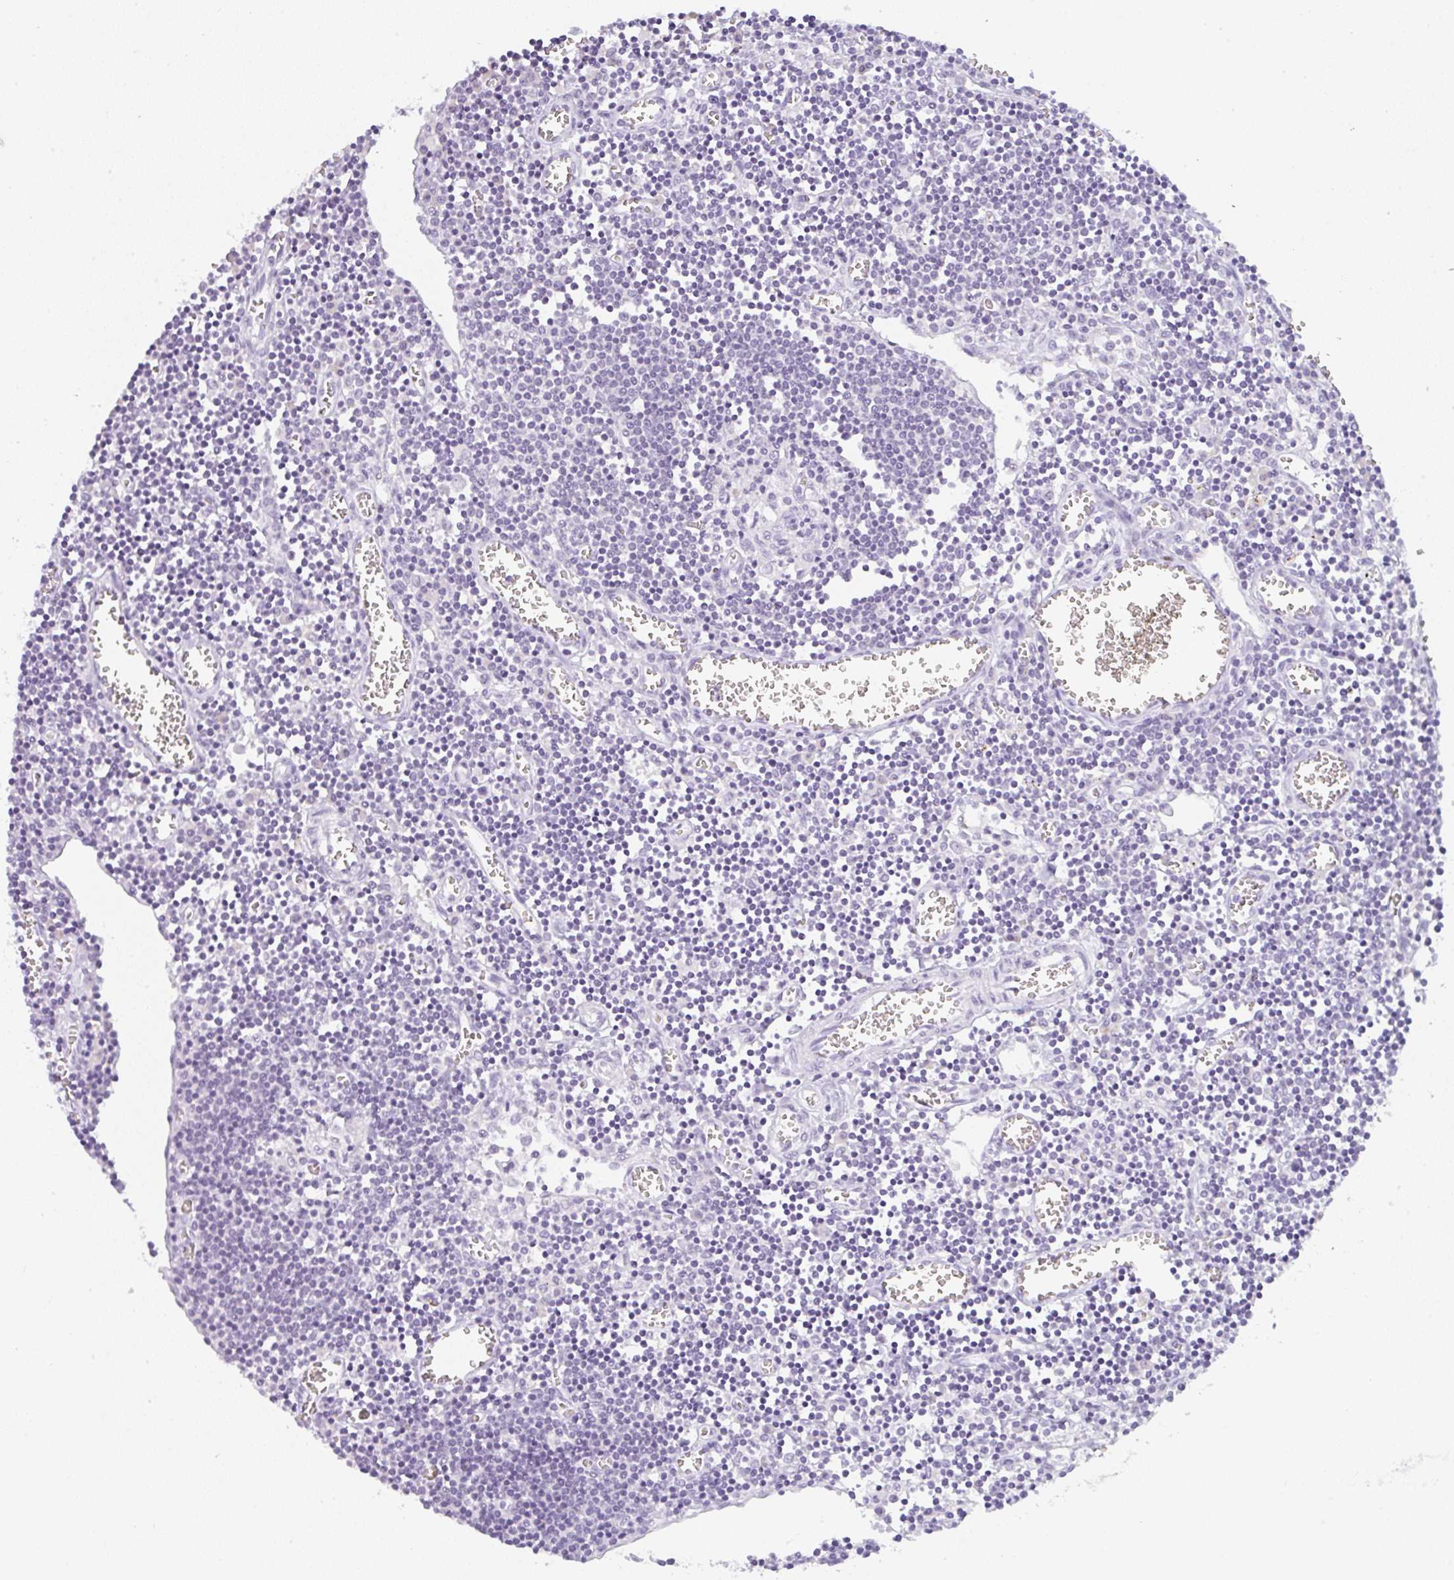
{"staining": {"intensity": "negative", "quantity": "none", "location": "none"}, "tissue": "lymph node", "cell_type": "Germinal center cells", "image_type": "normal", "snomed": [{"axis": "morphology", "description": "Normal tissue, NOS"}, {"axis": "topography", "description": "Lymph node"}], "caption": "A high-resolution micrograph shows immunohistochemistry (IHC) staining of unremarkable lymph node, which displays no significant positivity in germinal center cells. (Brightfield microscopy of DAB IHC at high magnification).", "gene": "LPAR4", "patient": {"sex": "male", "age": 66}}